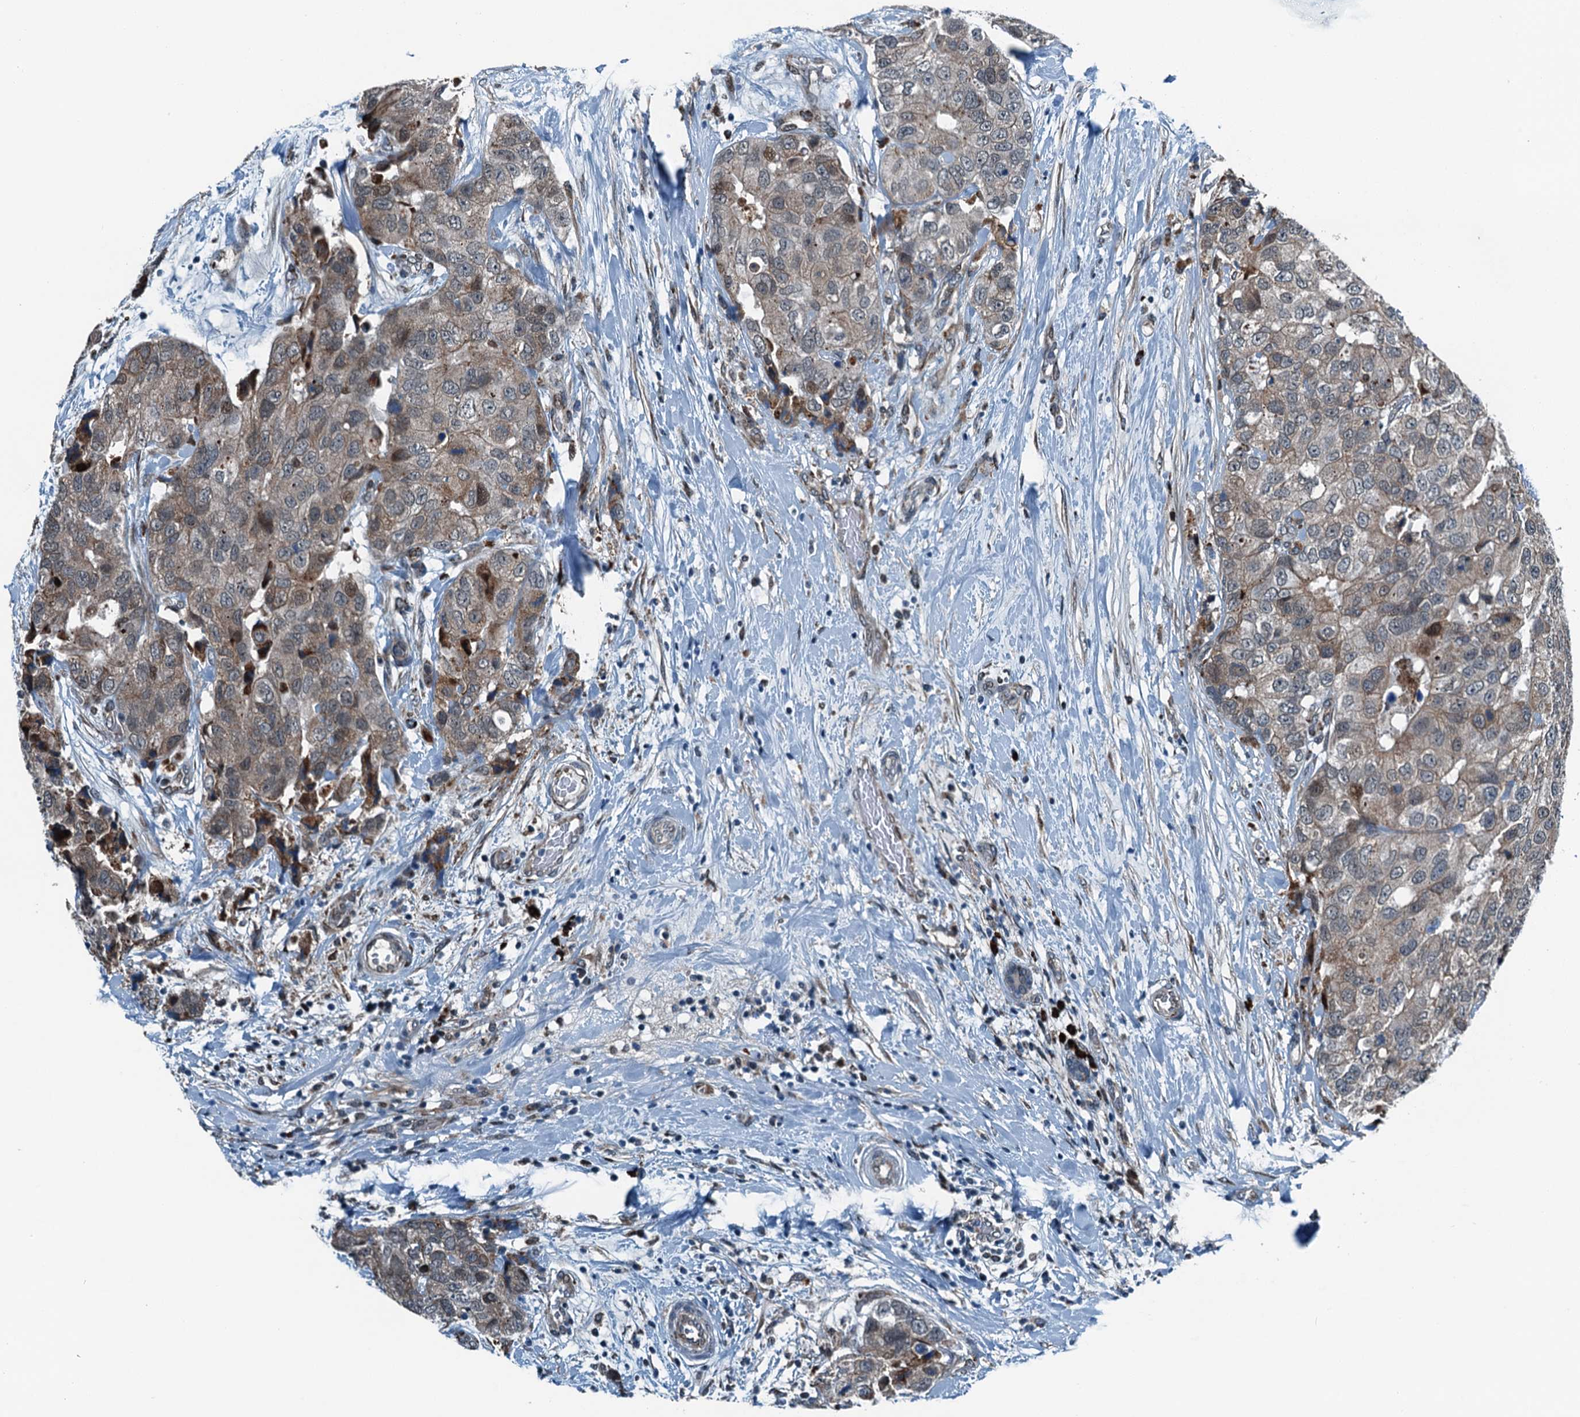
{"staining": {"intensity": "weak", "quantity": "25%-75%", "location": "cytoplasmic/membranous"}, "tissue": "breast cancer", "cell_type": "Tumor cells", "image_type": "cancer", "snomed": [{"axis": "morphology", "description": "Duct carcinoma"}, {"axis": "topography", "description": "Breast"}], "caption": "A high-resolution photomicrograph shows immunohistochemistry staining of breast cancer, which exhibits weak cytoplasmic/membranous expression in about 25%-75% of tumor cells.", "gene": "TAMALIN", "patient": {"sex": "female", "age": 62}}